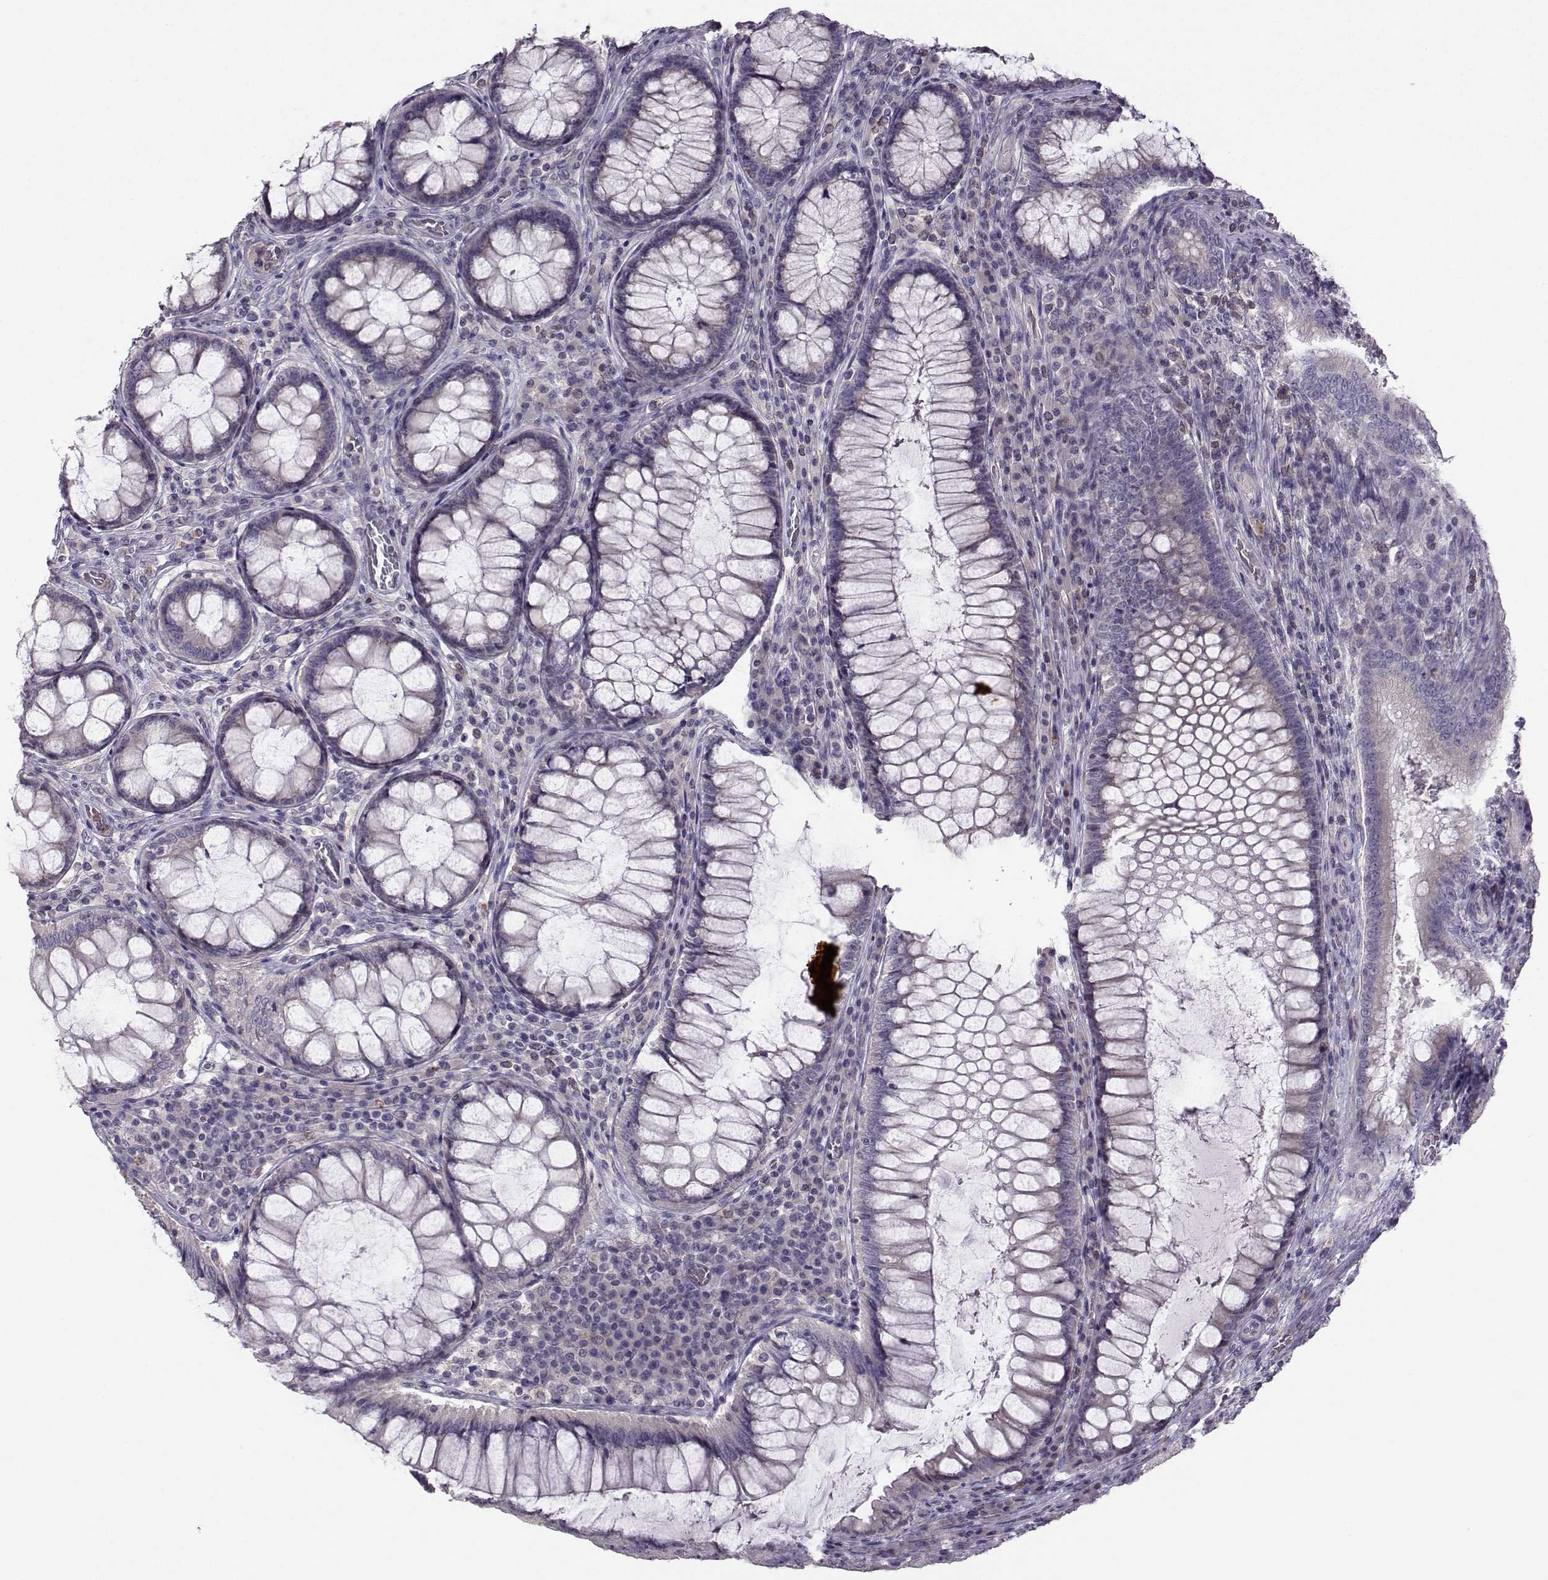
{"staining": {"intensity": "negative", "quantity": "none", "location": "none"}, "tissue": "colorectal cancer", "cell_type": "Tumor cells", "image_type": "cancer", "snomed": [{"axis": "morphology", "description": "Adenocarcinoma, NOS"}, {"axis": "topography", "description": "Colon"}], "caption": "Tumor cells are negative for brown protein staining in adenocarcinoma (colorectal). Nuclei are stained in blue.", "gene": "FCAMR", "patient": {"sex": "female", "age": 86}}